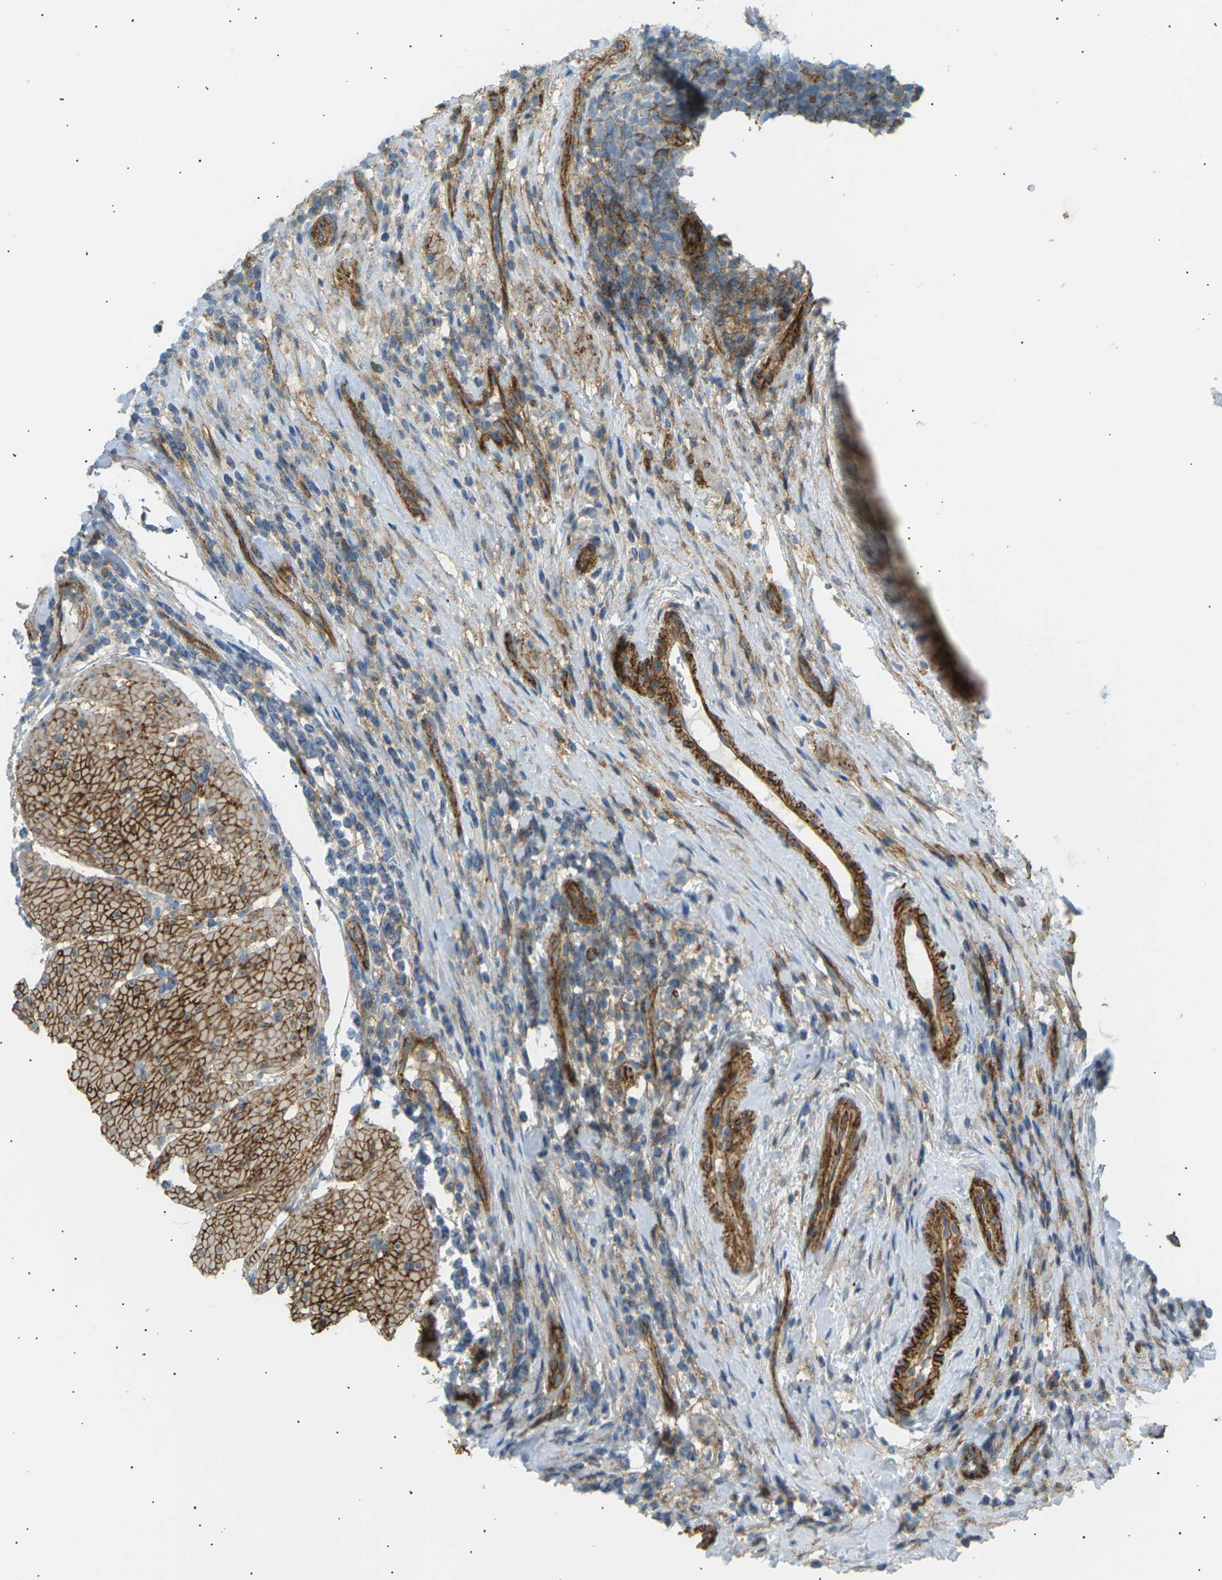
{"staining": {"intensity": "strong", "quantity": ">75%", "location": "cytoplasmic/membranous"}, "tissue": "urothelial cancer", "cell_type": "Tumor cells", "image_type": "cancer", "snomed": [{"axis": "morphology", "description": "Urothelial carcinoma, Low grade"}, {"axis": "topography", "description": "Urinary bladder"}], "caption": "Immunohistochemistry staining of low-grade urothelial carcinoma, which exhibits high levels of strong cytoplasmic/membranous staining in approximately >75% of tumor cells indicating strong cytoplasmic/membranous protein staining. The staining was performed using DAB (3,3'-diaminobenzidine) (brown) for protein detection and nuclei were counterstained in hematoxylin (blue).", "gene": "ATP2B4", "patient": {"sex": "female", "age": 75}}